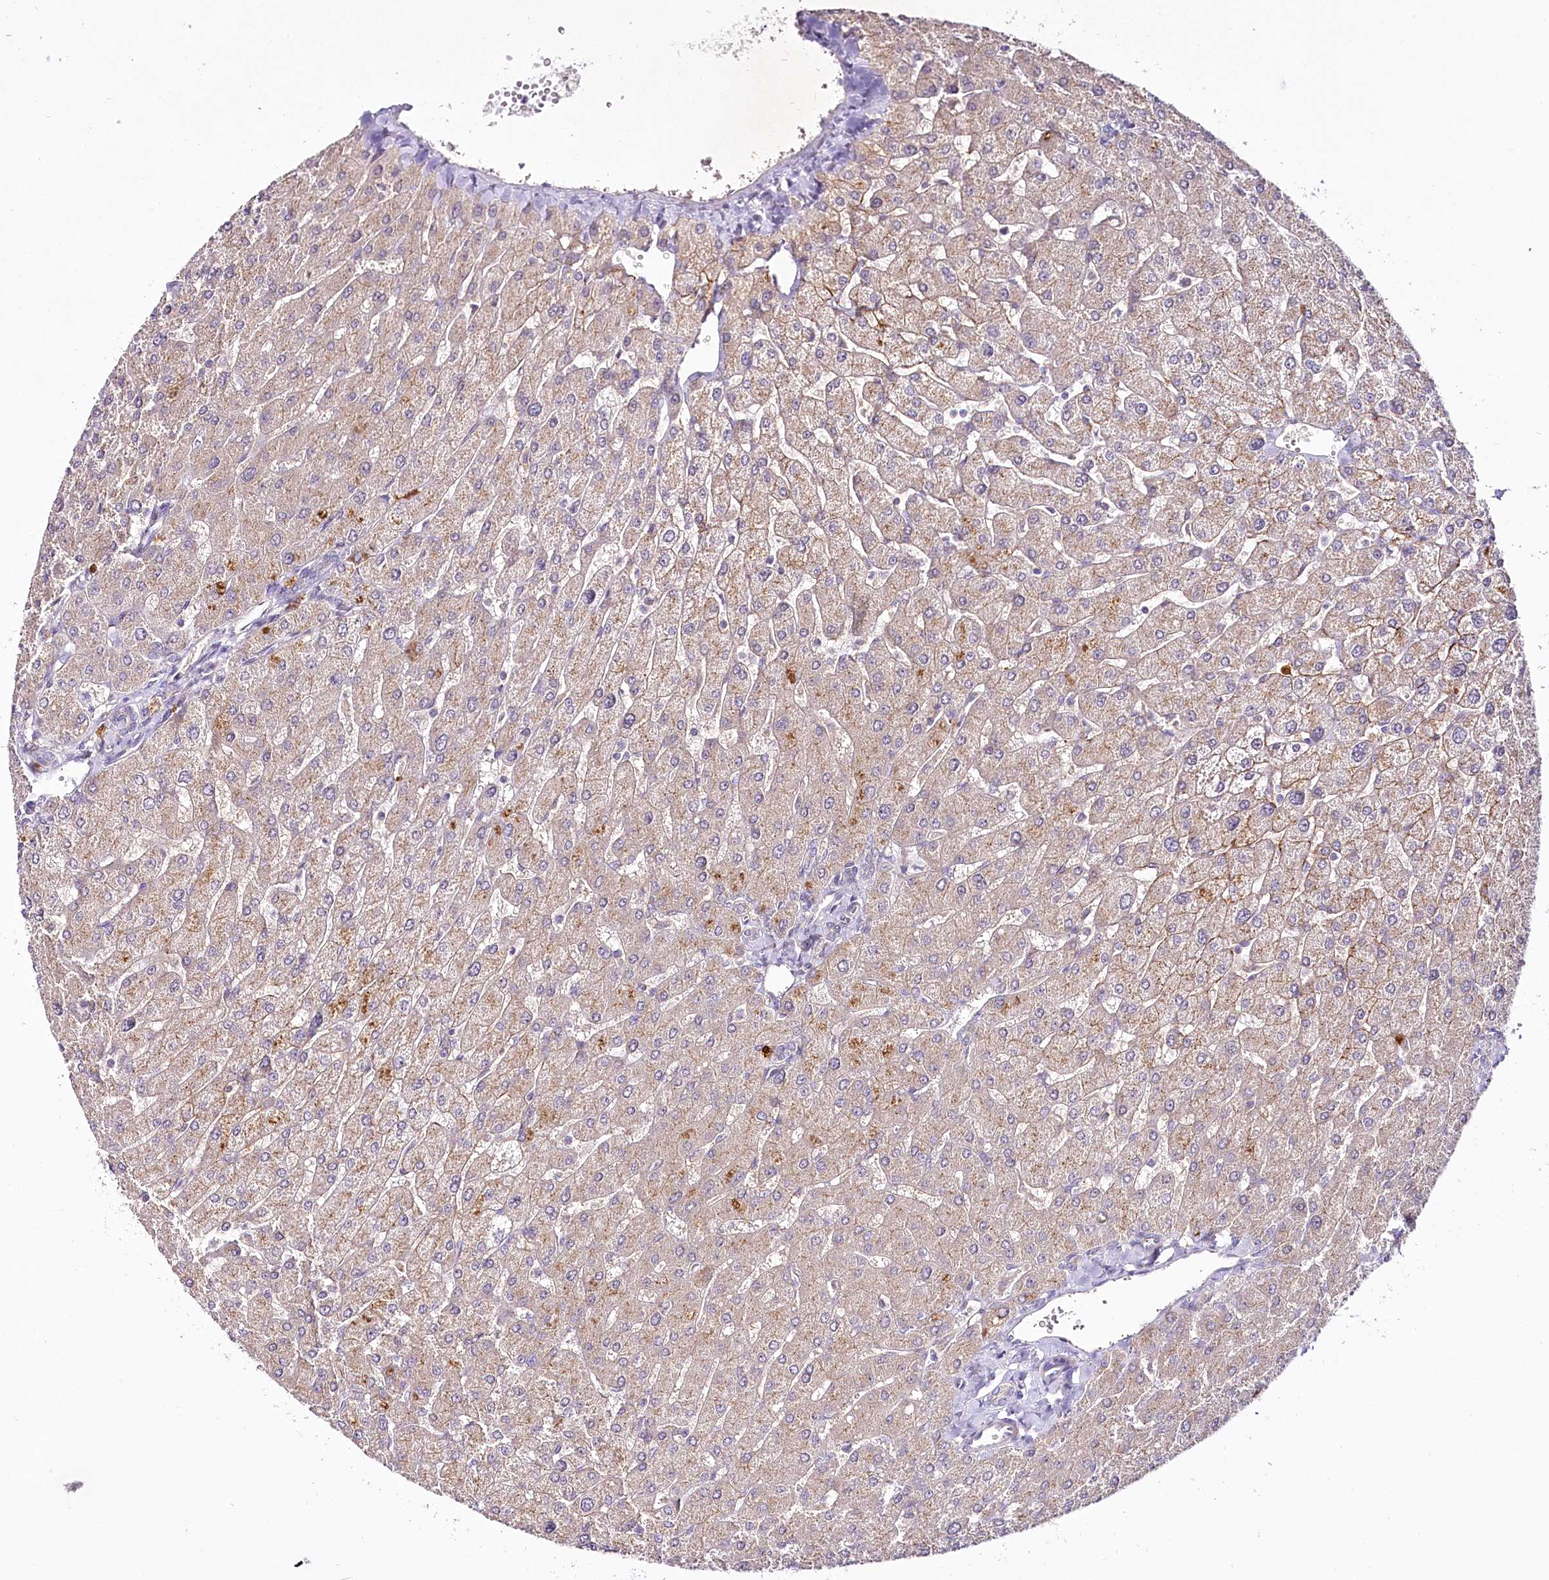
{"staining": {"intensity": "negative", "quantity": "none", "location": "none"}, "tissue": "liver", "cell_type": "Cholangiocytes", "image_type": "normal", "snomed": [{"axis": "morphology", "description": "Normal tissue, NOS"}, {"axis": "topography", "description": "Liver"}], "caption": "Benign liver was stained to show a protein in brown. There is no significant expression in cholangiocytes. (DAB immunohistochemistry (IHC) with hematoxylin counter stain).", "gene": "VWA5A", "patient": {"sex": "male", "age": 55}}